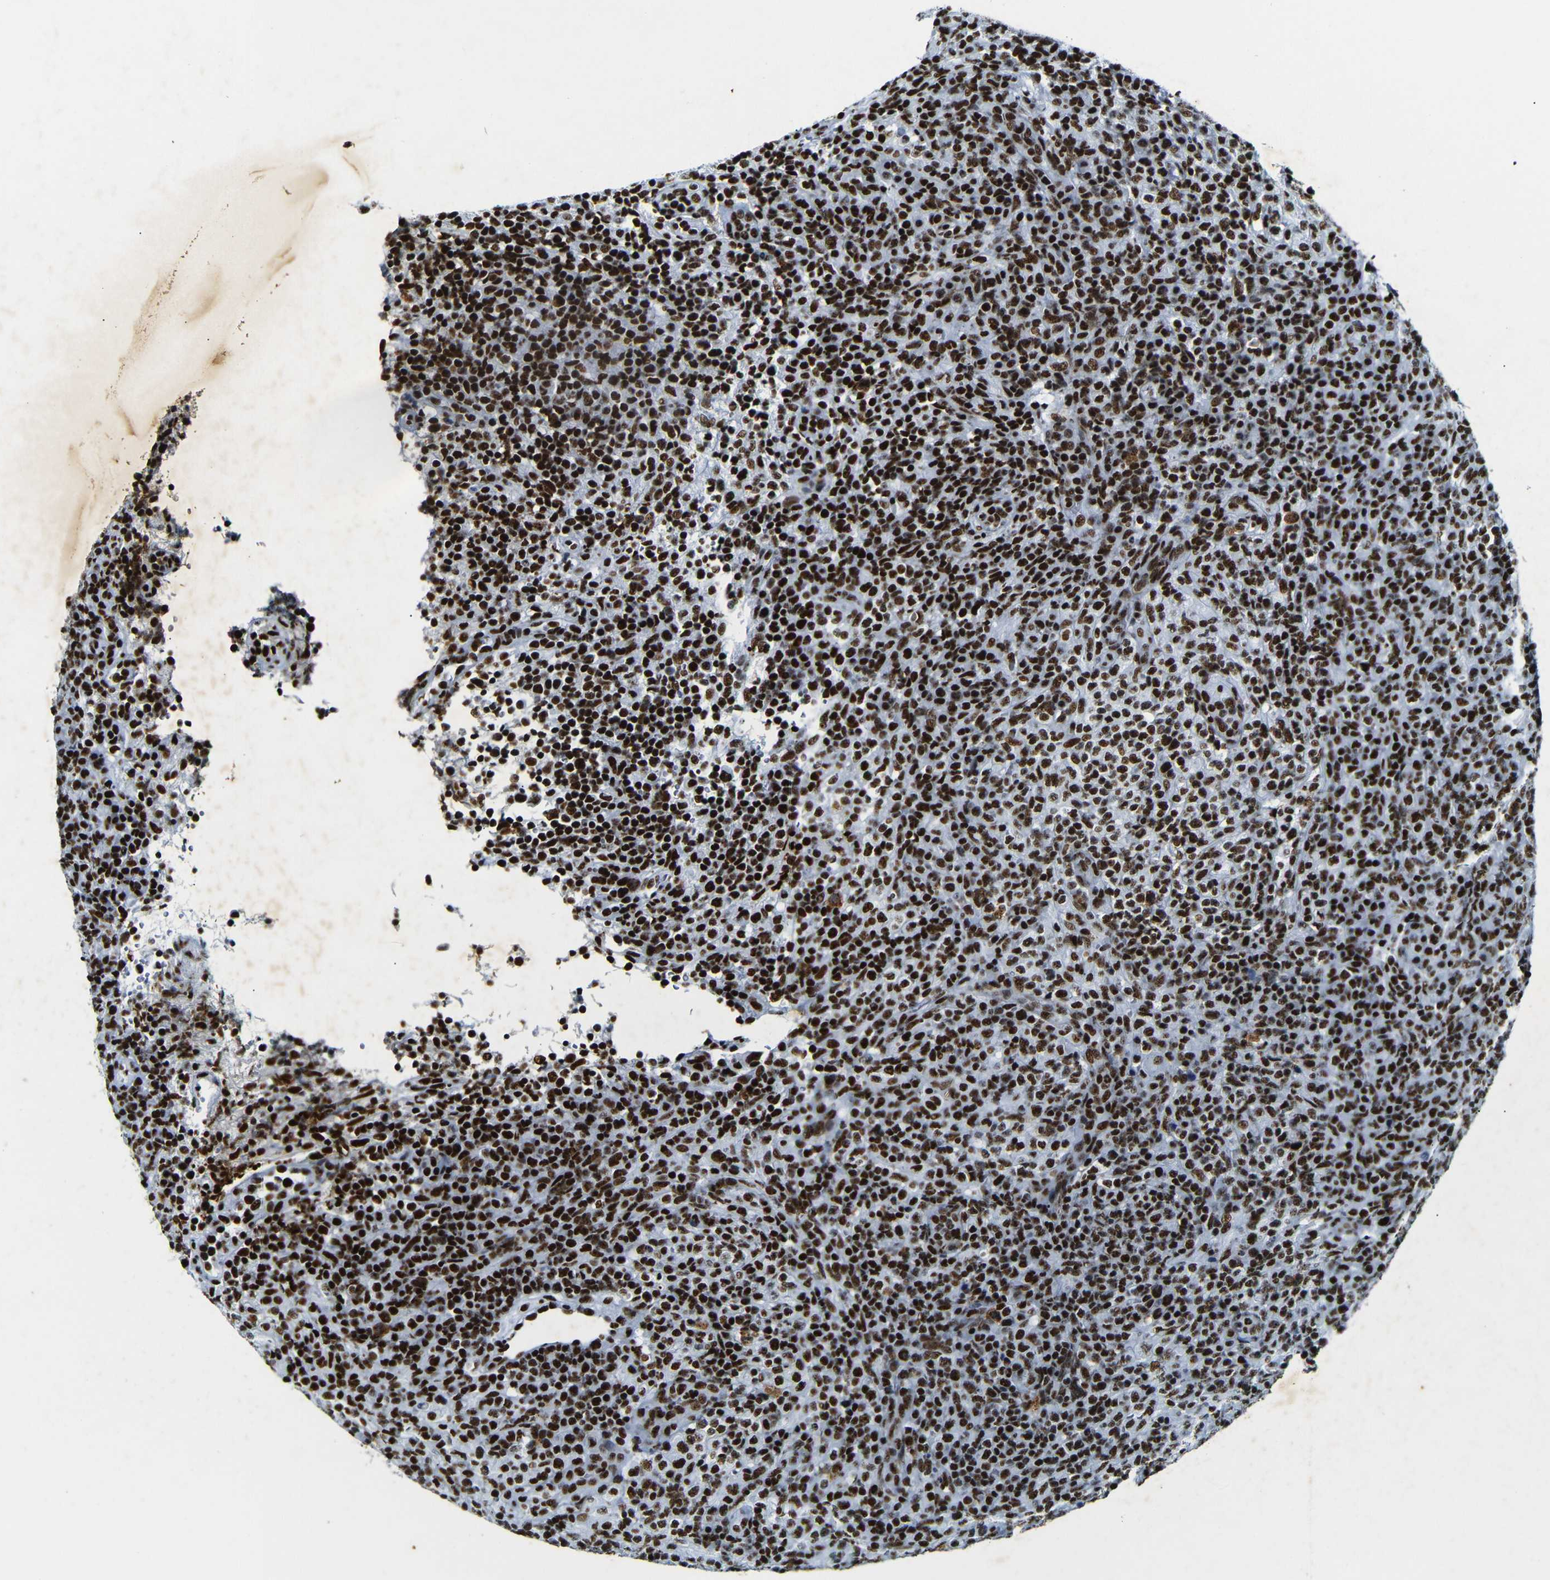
{"staining": {"intensity": "strong", "quantity": ">75%", "location": "nuclear"}, "tissue": "lymphoma", "cell_type": "Tumor cells", "image_type": "cancer", "snomed": [{"axis": "morphology", "description": "Malignant lymphoma, non-Hodgkin's type, High grade"}, {"axis": "topography", "description": "Lymph node"}], "caption": "The immunohistochemical stain highlights strong nuclear staining in tumor cells of lymphoma tissue.", "gene": "SRSF1", "patient": {"sex": "female", "age": 76}}